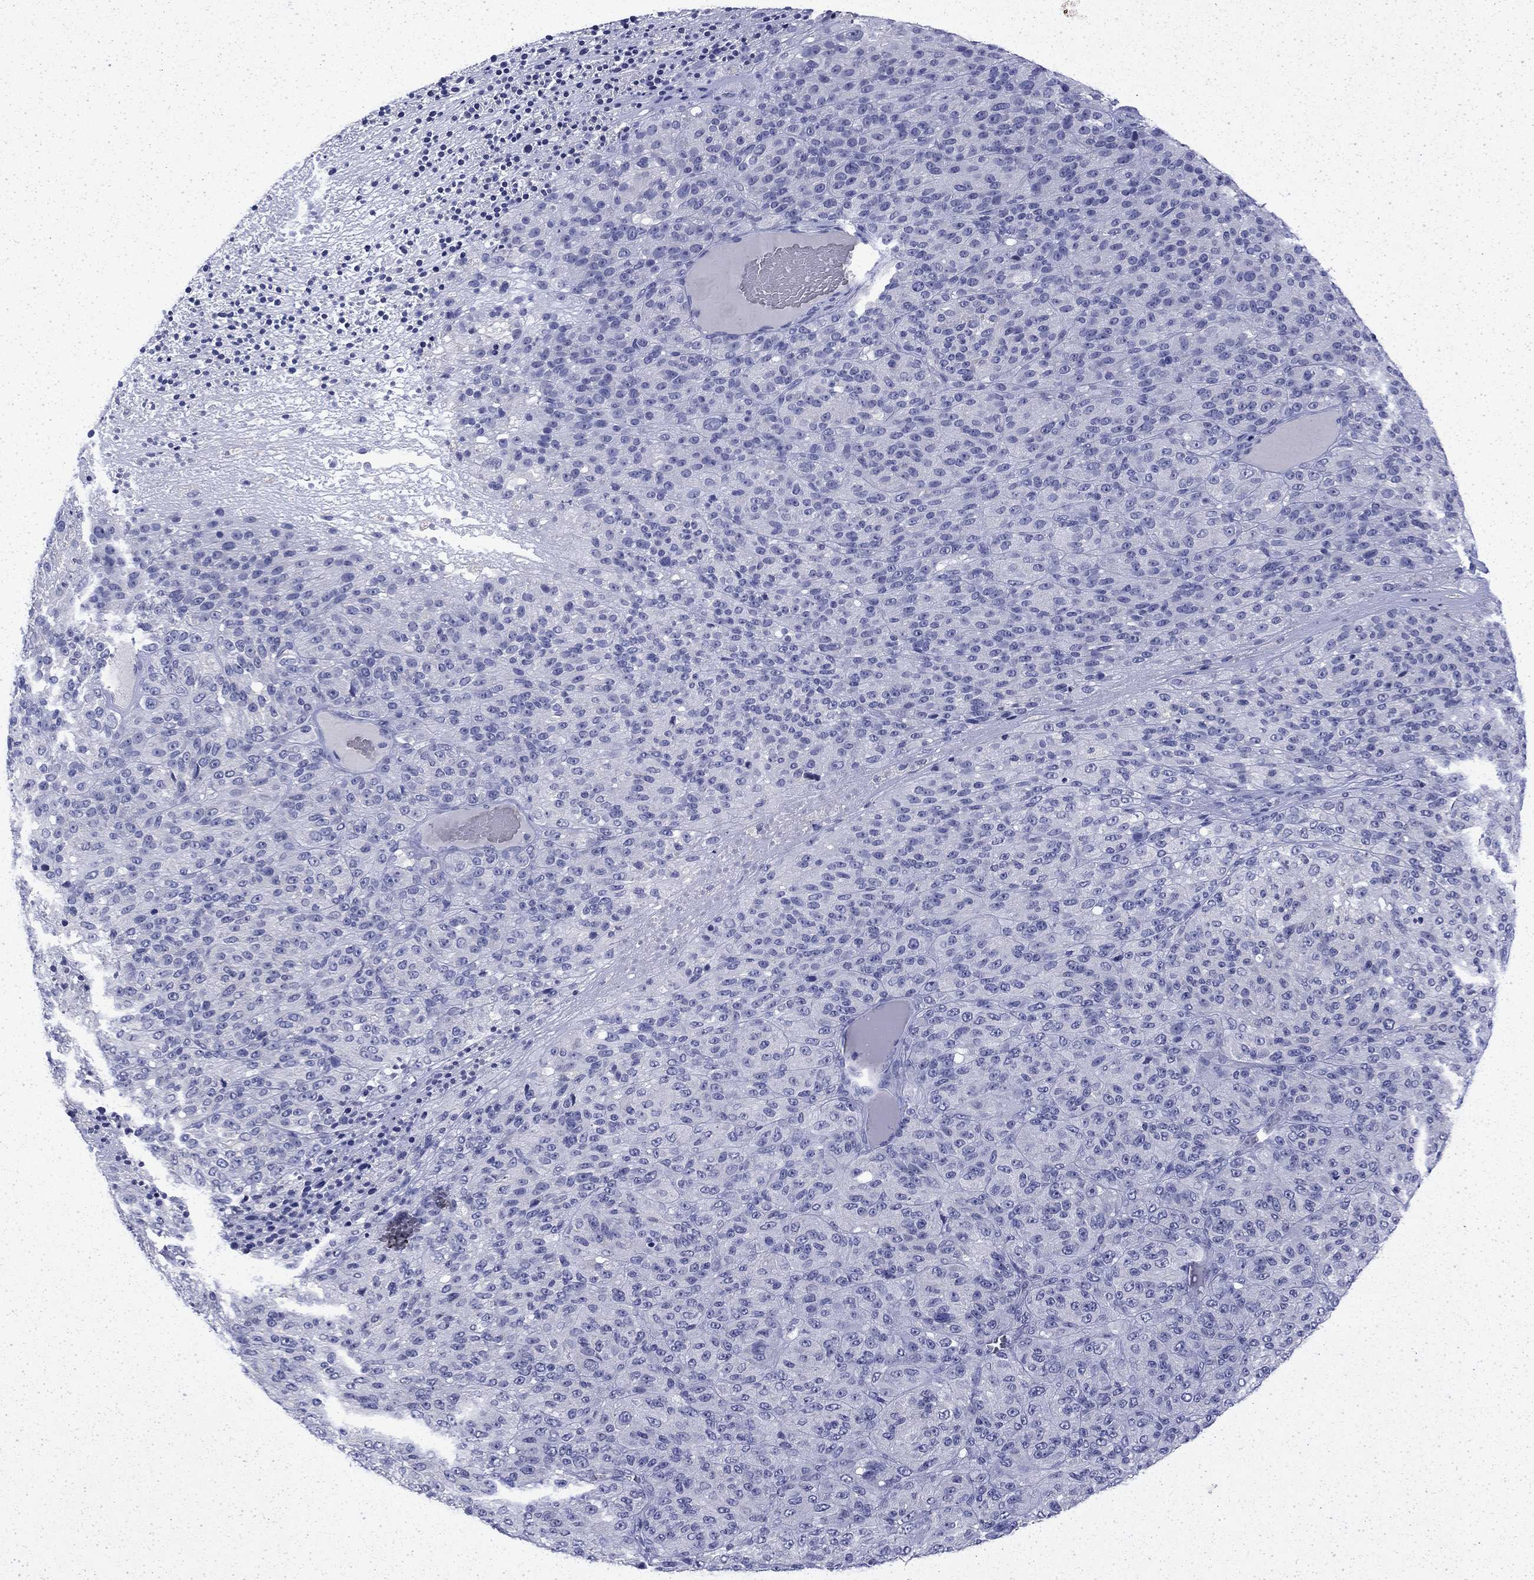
{"staining": {"intensity": "negative", "quantity": "none", "location": "none"}, "tissue": "melanoma", "cell_type": "Tumor cells", "image_type": "cancer", "snomed": [{"axis": "morphology", "description": "Malignant melanoma, Metastatic site"}, {"axis": "topography", "description": "Brain"}], "caption": "IHC image of melanoma stained for a protein (brown), which shows no staining in tumor cells. The staining is performed using DAB (3,3'-diaminobenzidine) brown chromogen with nuclei counter-stained in using hematoxylin.", "gene": "ENPP6", "patient": {"sex": "female", "age": 56}}